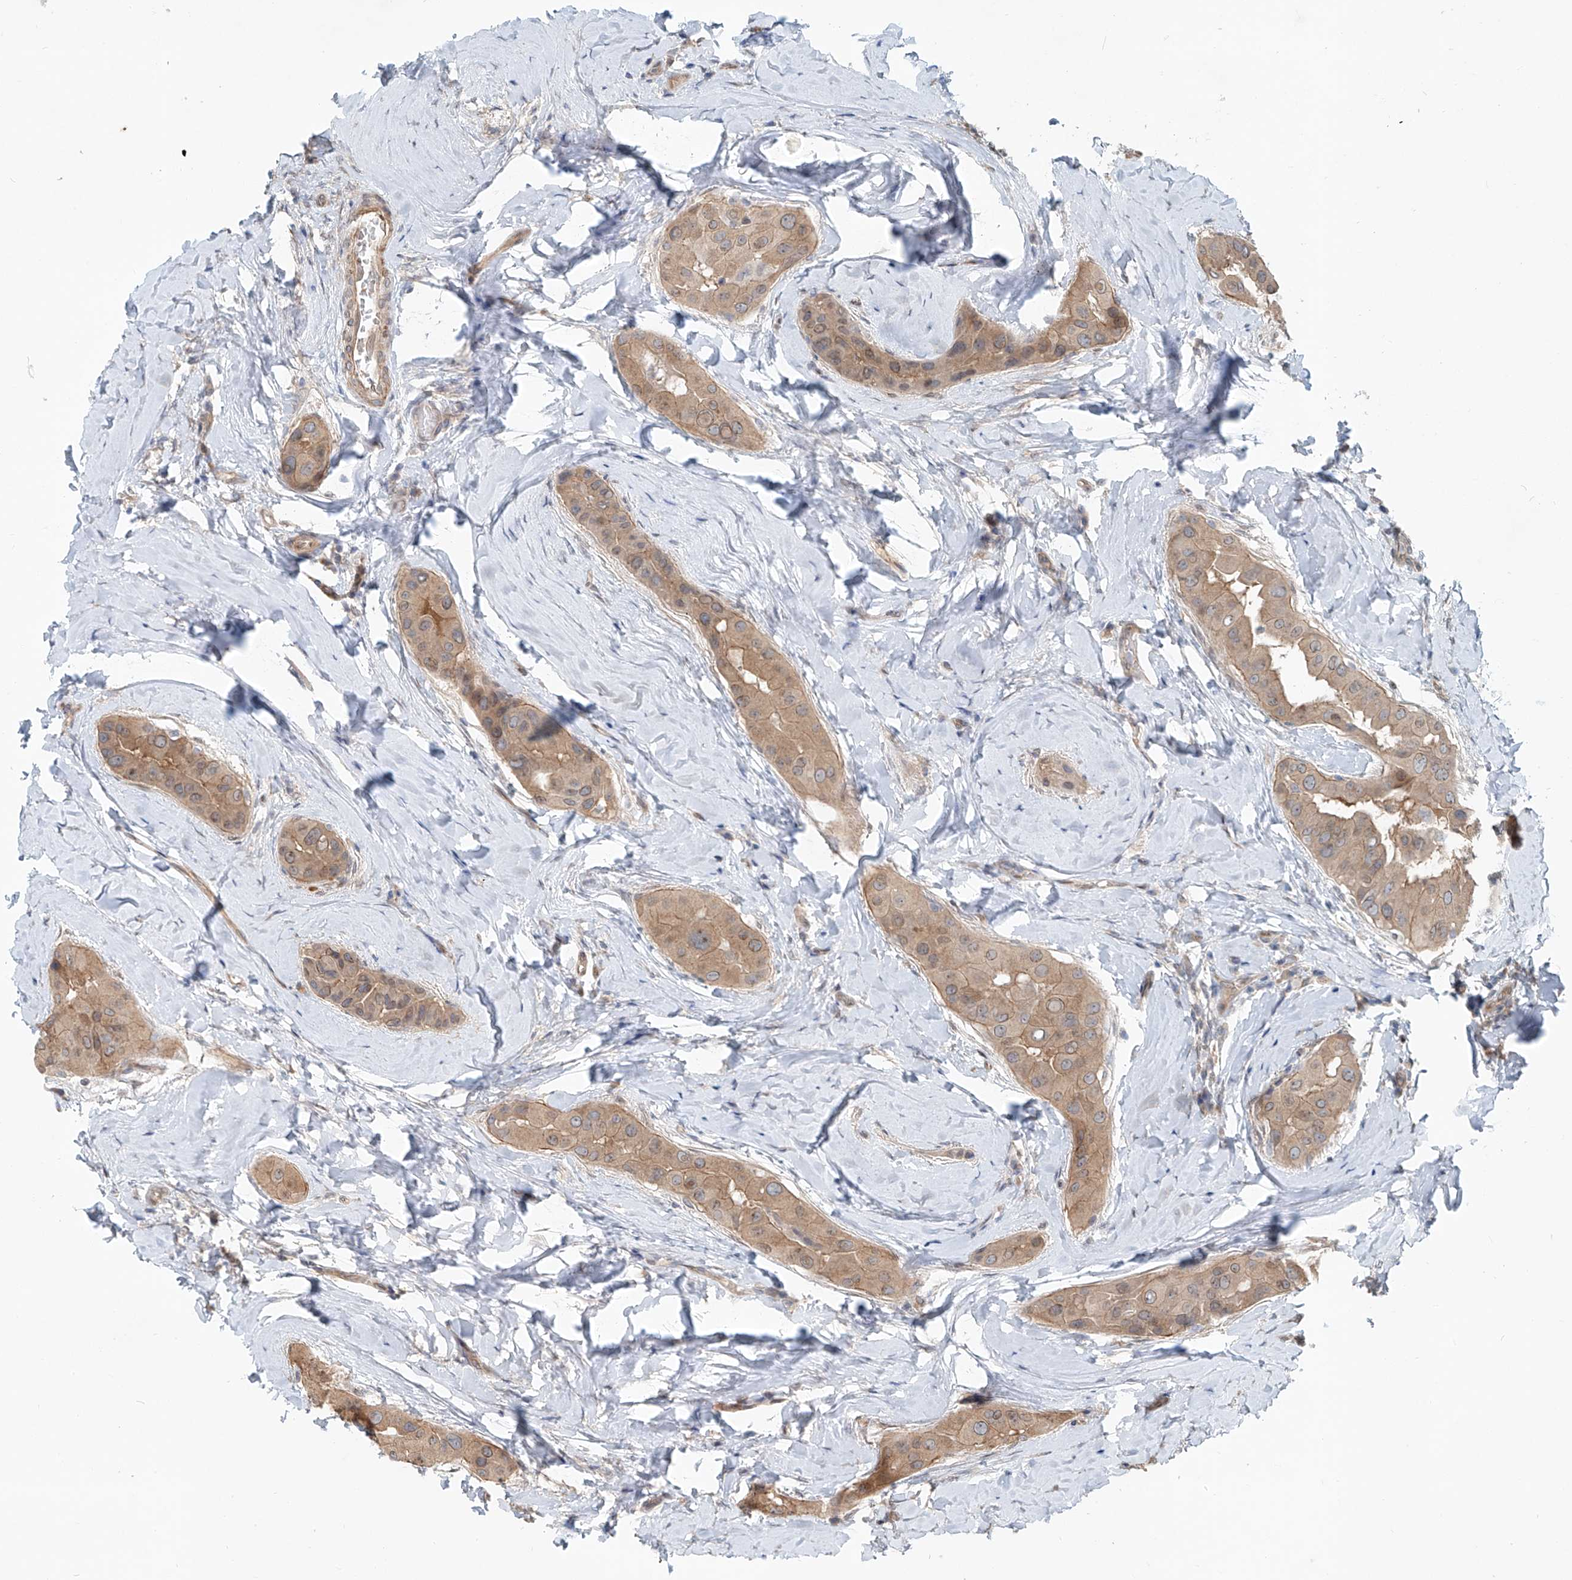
{"staining": {"intensity": "moderate", "quantity": ">75%", "location": "cytoplasmic/membranous"}, "tissue": "thyroid cancer", "cell_type": "Tumor cells", "image_type": "cancer", "snomed": [{"axis": "morphology", "description": "Papillary adenocarcinoma, NOS"}, {"axis": "topography", "description": "Thyroid gland"}], "caption": "This image displays thyroid papillary adenocarcinoma stained with immunohistochemistry to label a protein in brown. The cytoplasmic/membranous of tumor cells show moderate positivity for the protein. Nuclei are counter-stained blue.", "gene": "SASH1", "patient": {"sex": "male", "age": 33}}